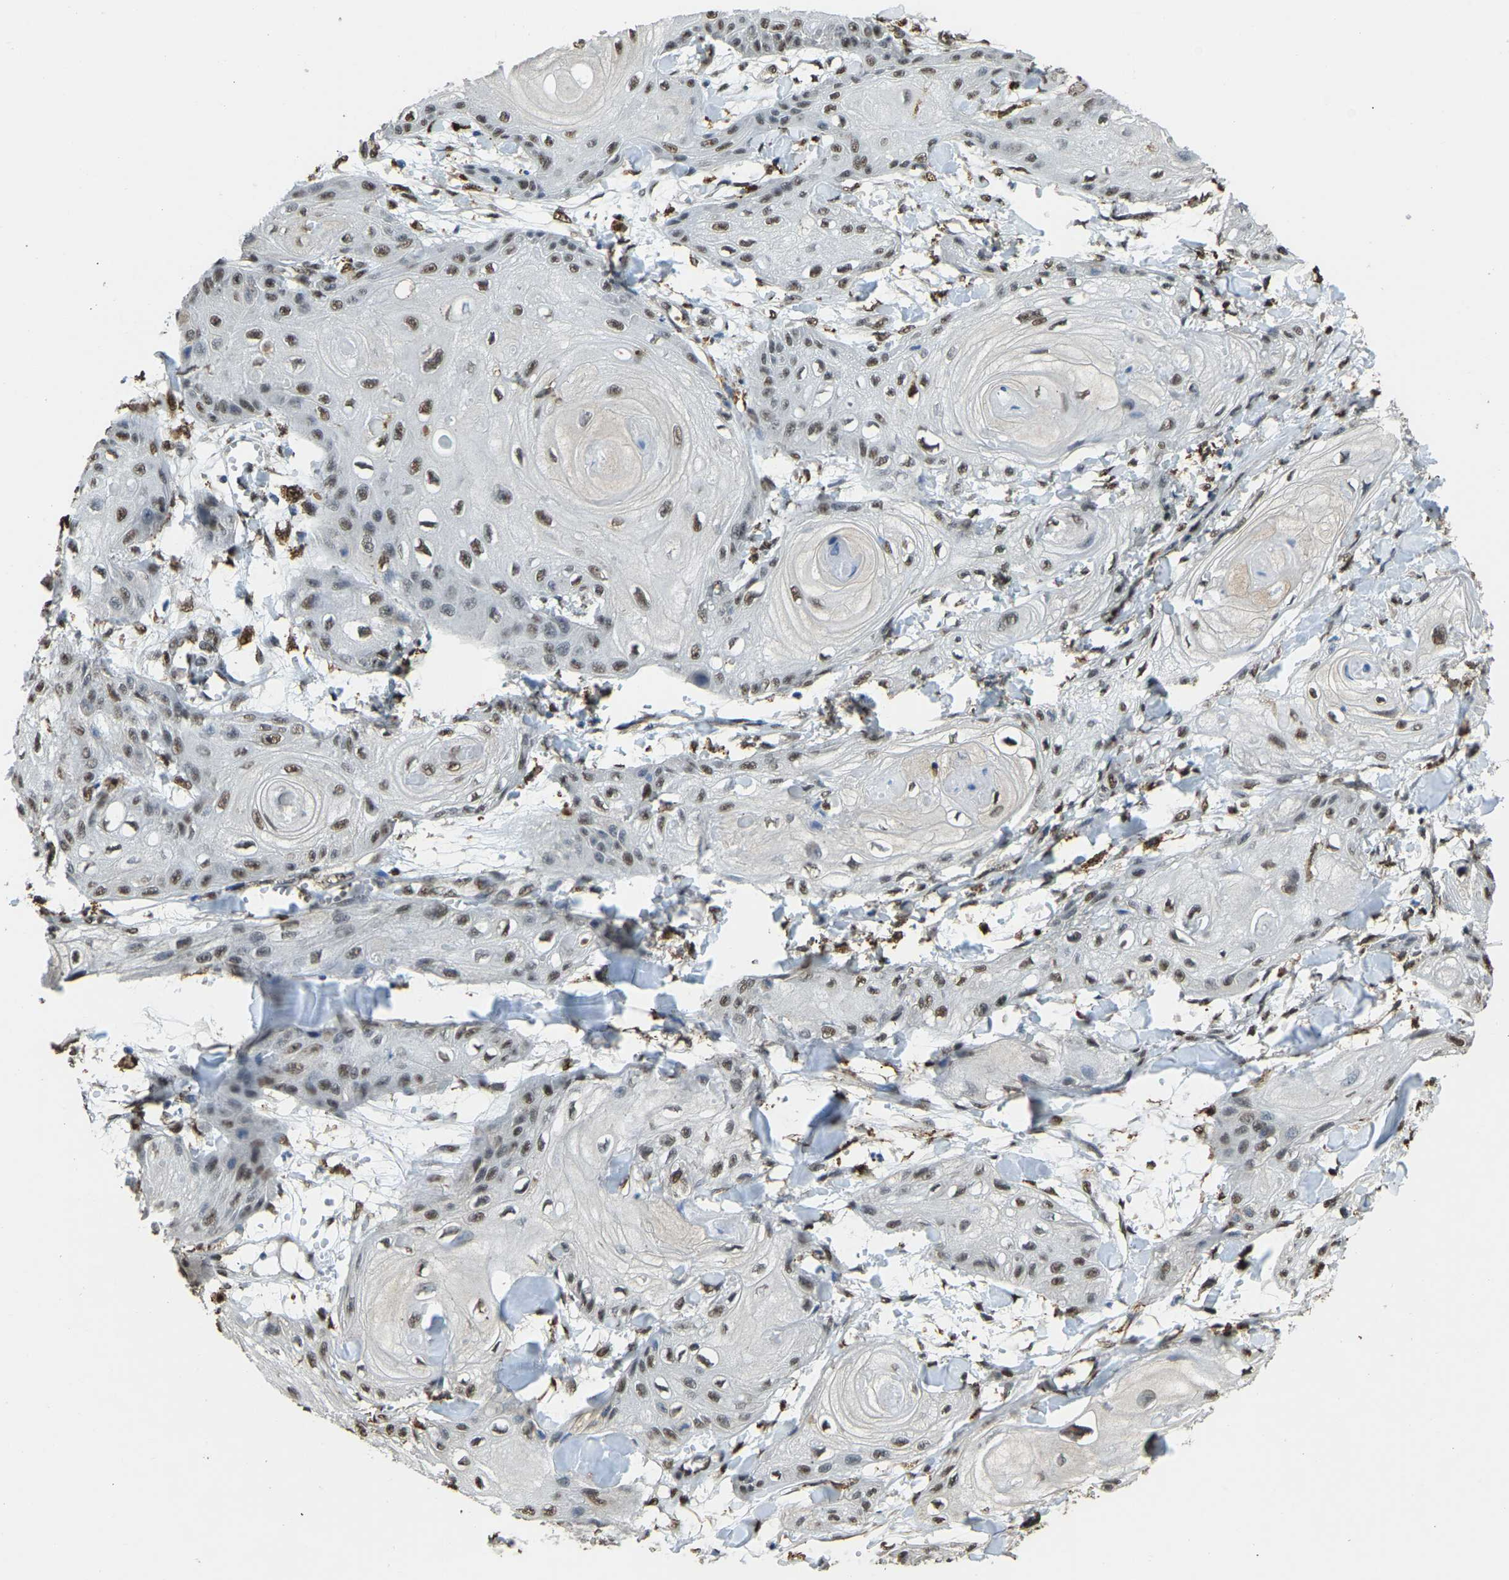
{"staining": {"intensity": "moderate", "quantity": ">75%", "location": "nuclear"}, "tissue": "skin cancer", "cell_type": "Tumor cells", "image_type": "cancer", "snomed": [{"axis": "morphology", "description": "Squamous cell carcinoma, NOS"}, {"axis": "topography", "description": "Skin"}], "caption": "Protein expression by IHC demonstrates moderate nuclear expression in approximately >75% of tumor cells in skin cancer (squamous cell carcinoma). (Brightfield microscopy of DAB IHC at high magnification).", "gene": "NANS", "patient": {"sex": "male", "age": 74}}